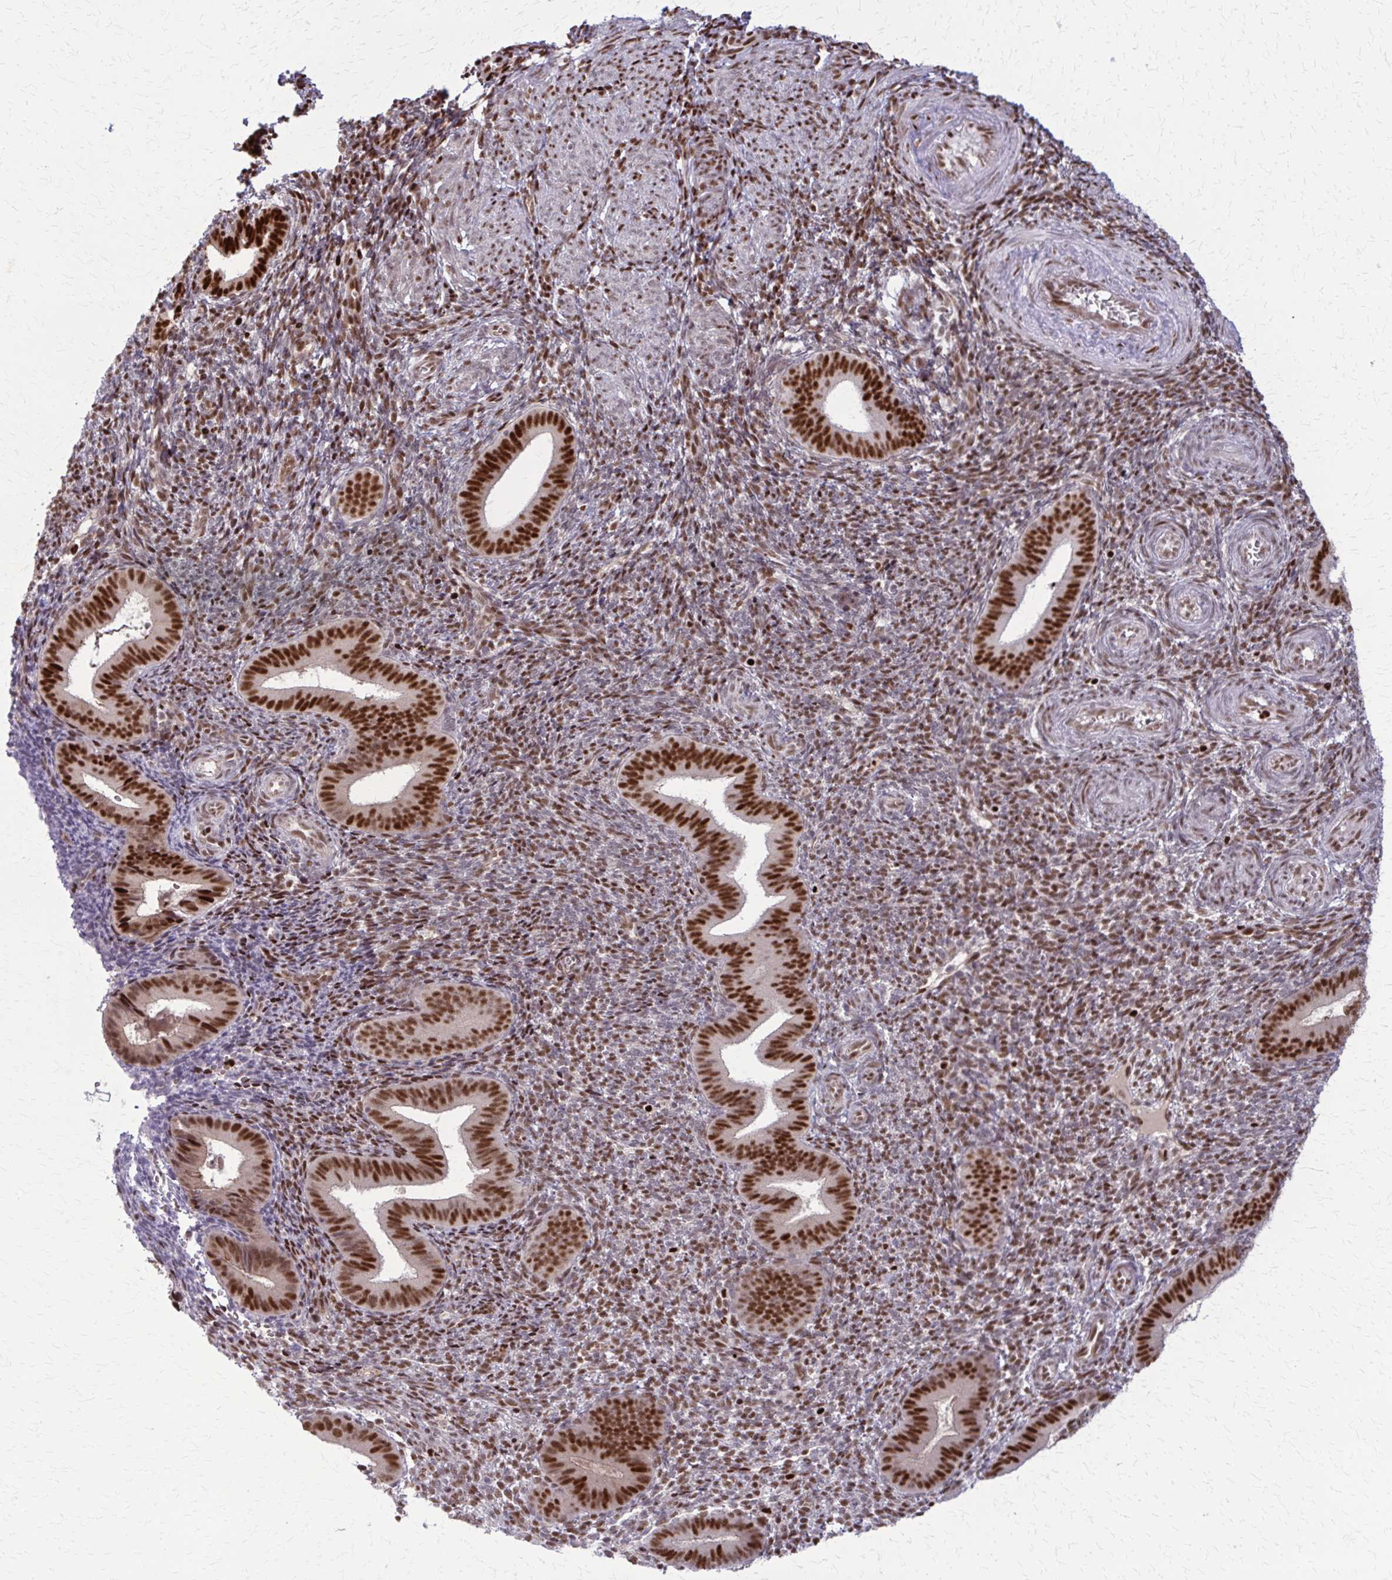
{"staining": {"intensity": "moderate", "quantity": "25%-75%", "location": "nuclear"}, "tissue": "endometrium", "cell_type": "Cells in endometrial stroma", "image_type": "normal", "snomed": [{"axis": "morphology", "description": "Normal tissue, NOS"}, {"axis": "topography", "description": "Endometrium"}], "caption": "High-magnification brightfield microscopy of normal endometrium stained with DAB (brown) and counterstained with hematoxylin (blue). cells in endometrial stroma exhibit moderate nuclear expression is identified in about25%-75% of cells.", "gene": "ZNF559", "patient": {"sex": "female", "age": 25}}